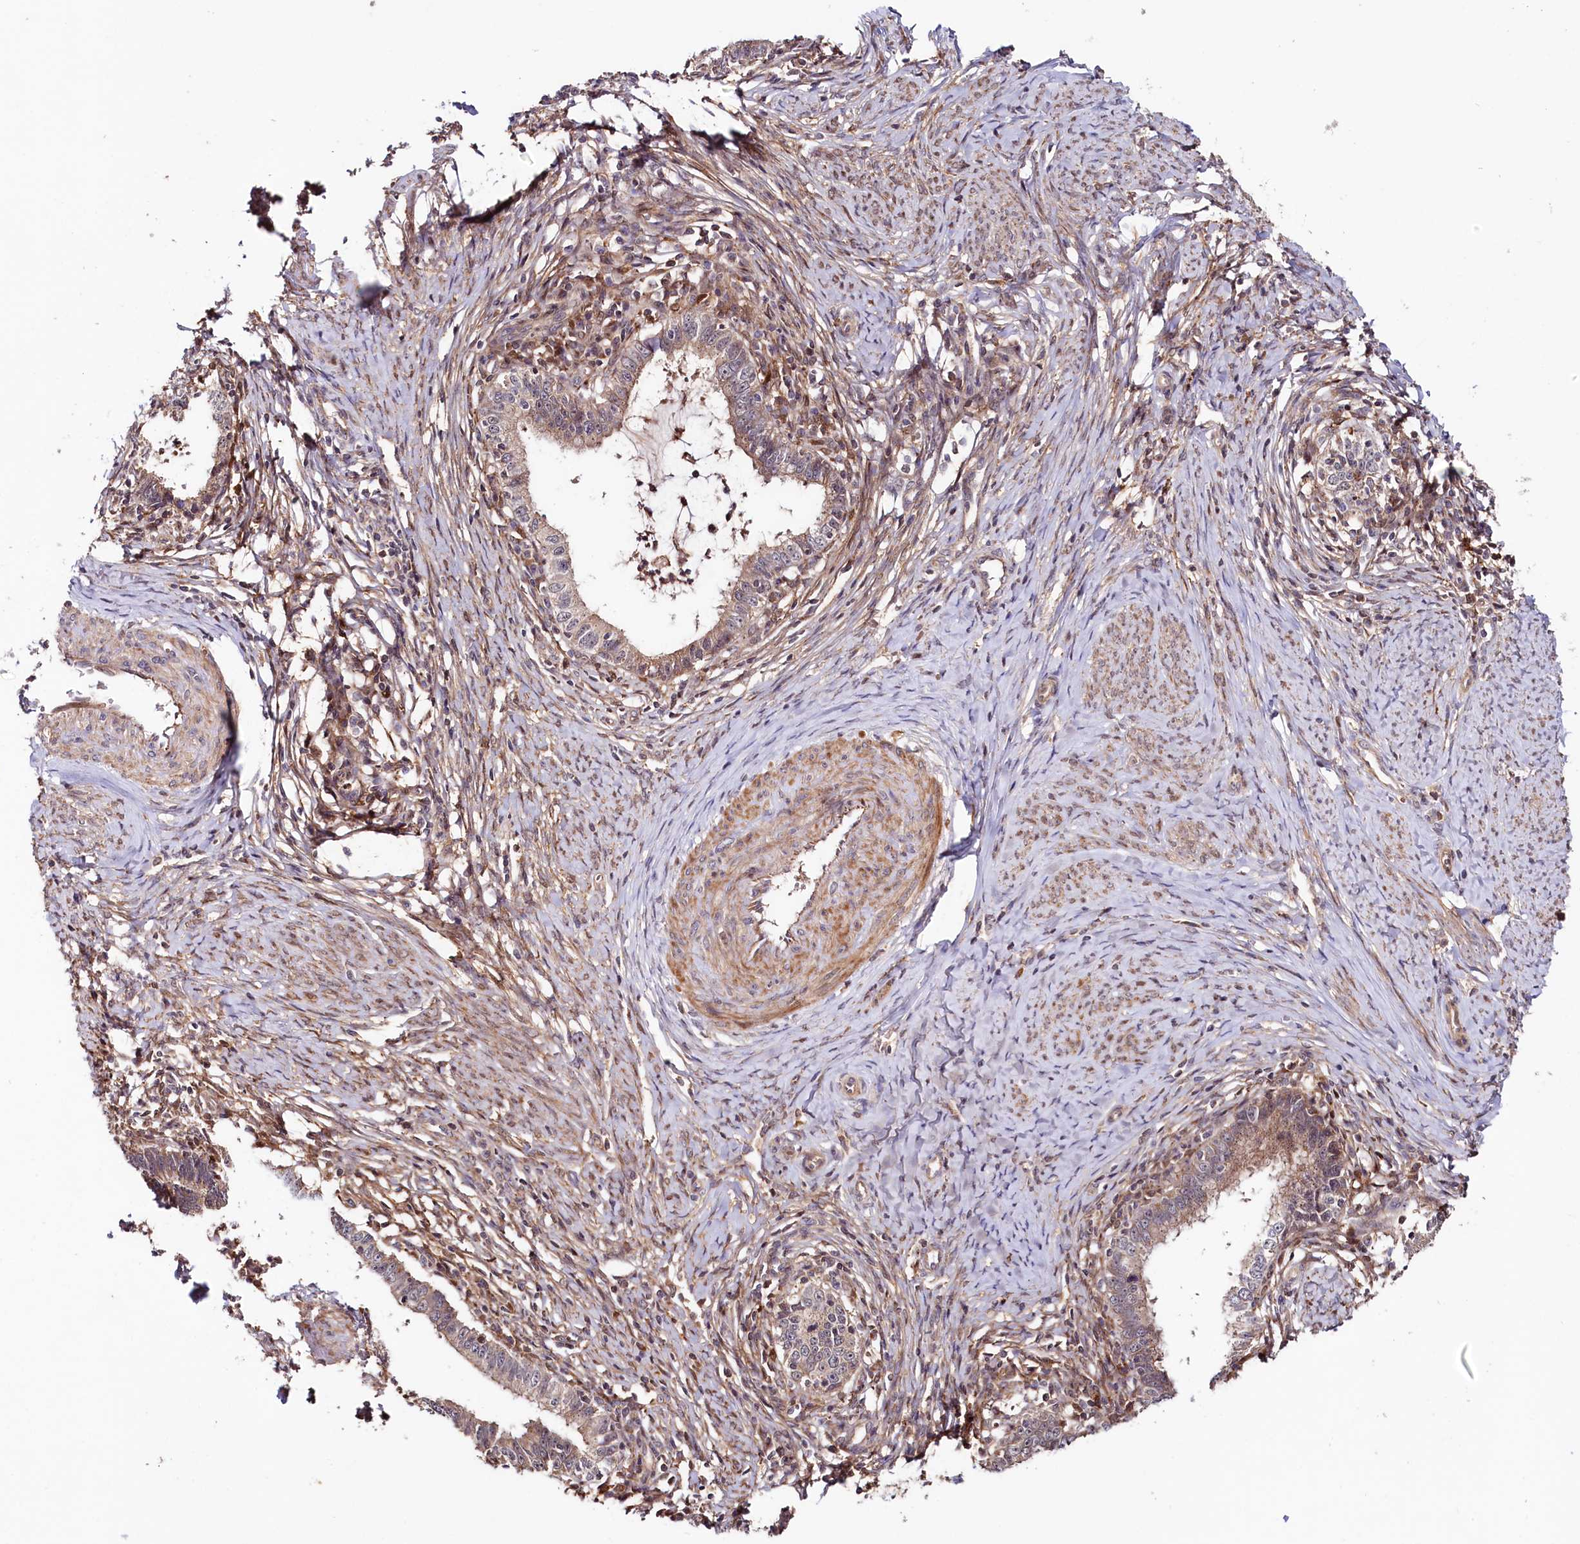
{"staining": {"intensity": "weak", "quantity": ">75%", "location": "cytoplasmic/membranous"}, "tissue": "cervical cancer", "cell_type": "Tumor cells", "image_type": "cancer", "snomed": [{"axis": "morphology", "description": "Adenocarcinoma, NOS"}, {"axis": "topography", "description": "Cervix"}], "caption": "Cervical cancer stained with a protein marker reveals weak staining in tumor cells.", "gene": "NEDD1", "patient": {"sex": "female", "age": 36}}